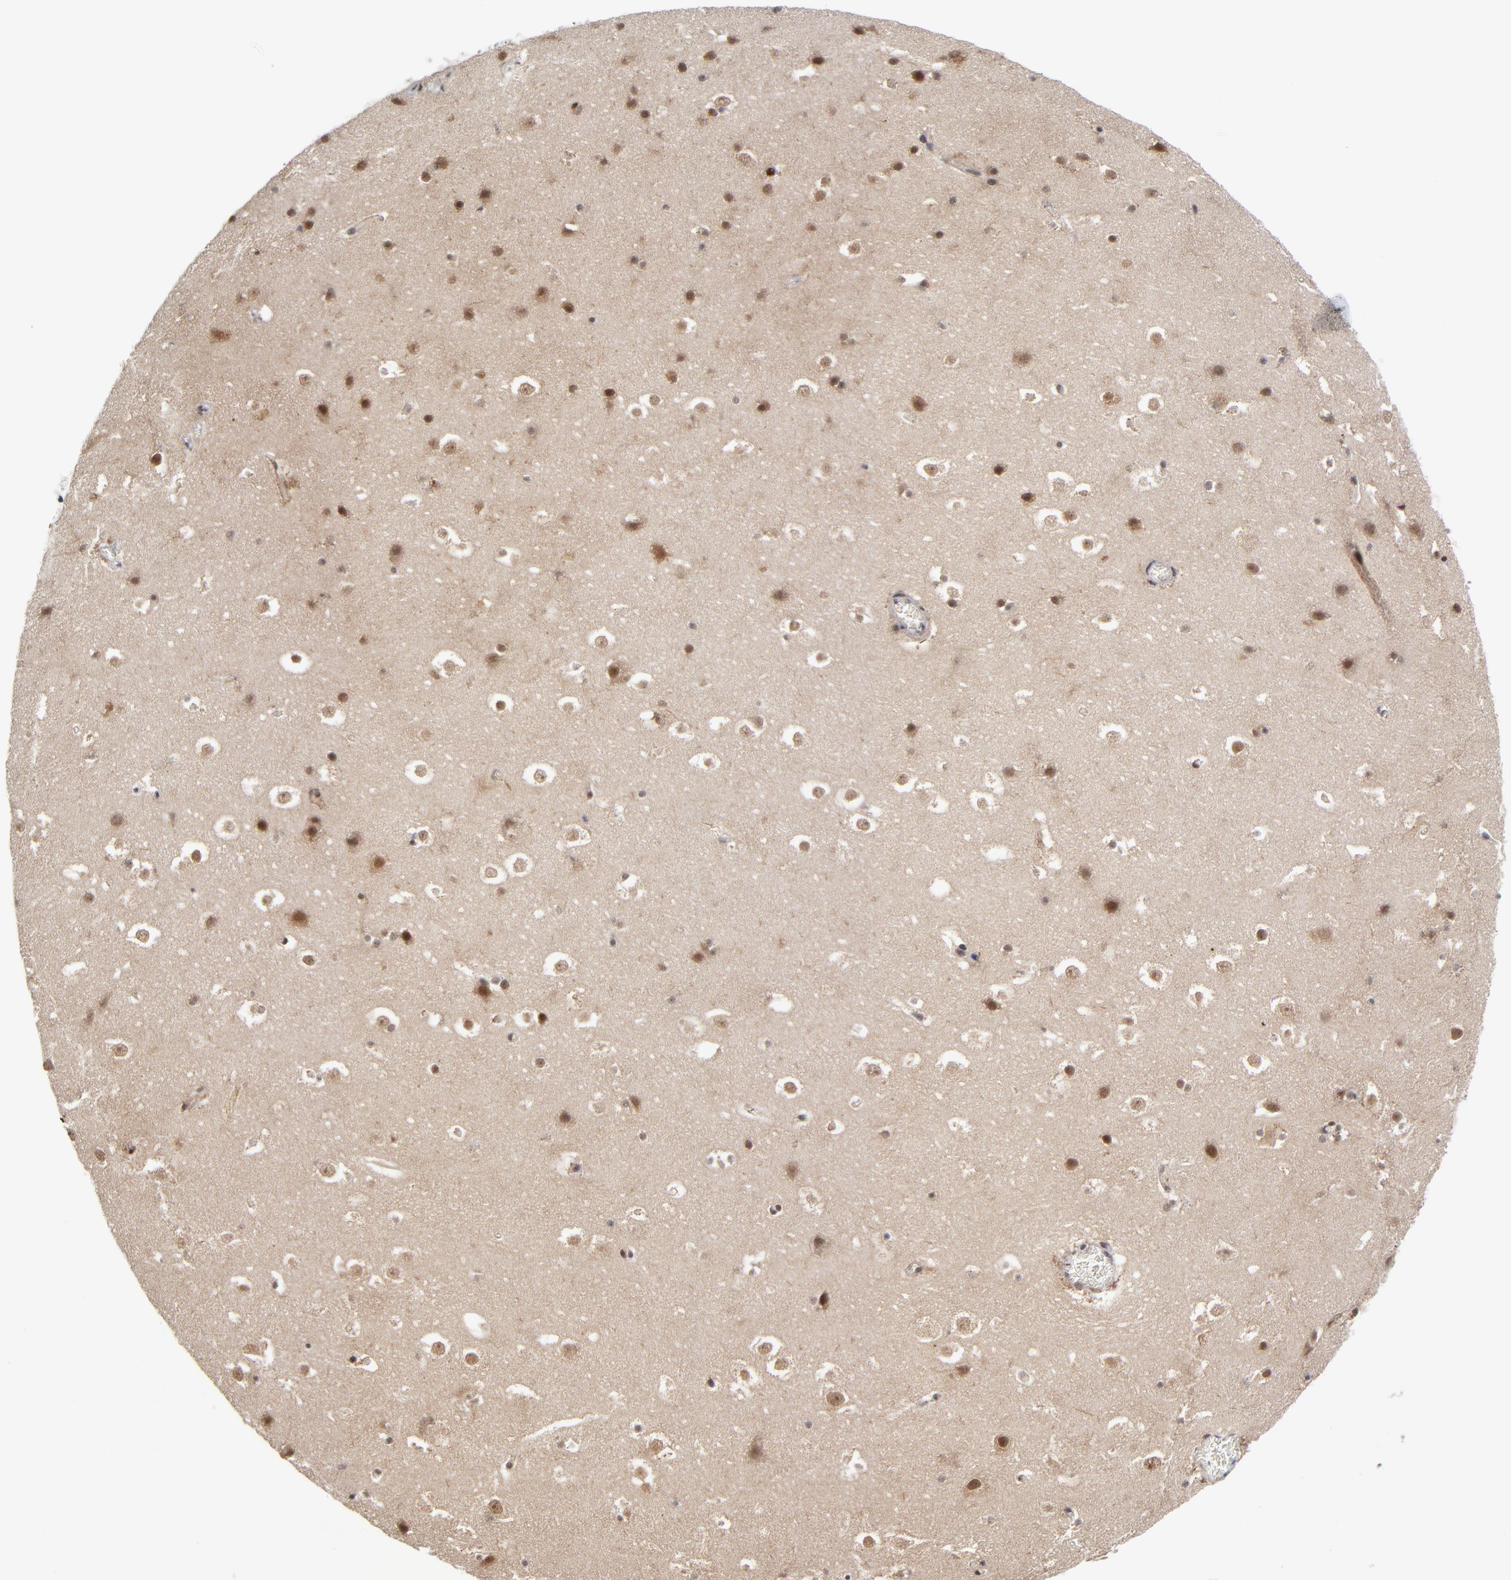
{"staining": {"intensity": "weak", "quantity": ">75%", "location": "cytoplasmic/membranous,nuclear"}, "tissue": "hippocampus", "cell_type": "Glial cells", "image_type": "normal", "snomed": [{"axis": "morphology", "description": "Normal tissue, NOS"}, {"axis": "topography", "description": "Hippocampus"}], "caption": "This histopathology image demonstrates IHC staining of normal human hippocampus, with low weak cytoplasmic/membranous,nuclear staining in approximately >75% of glial cells.", "gene": "ZNF419", "patient": {"sex": "male", "age": 45}}